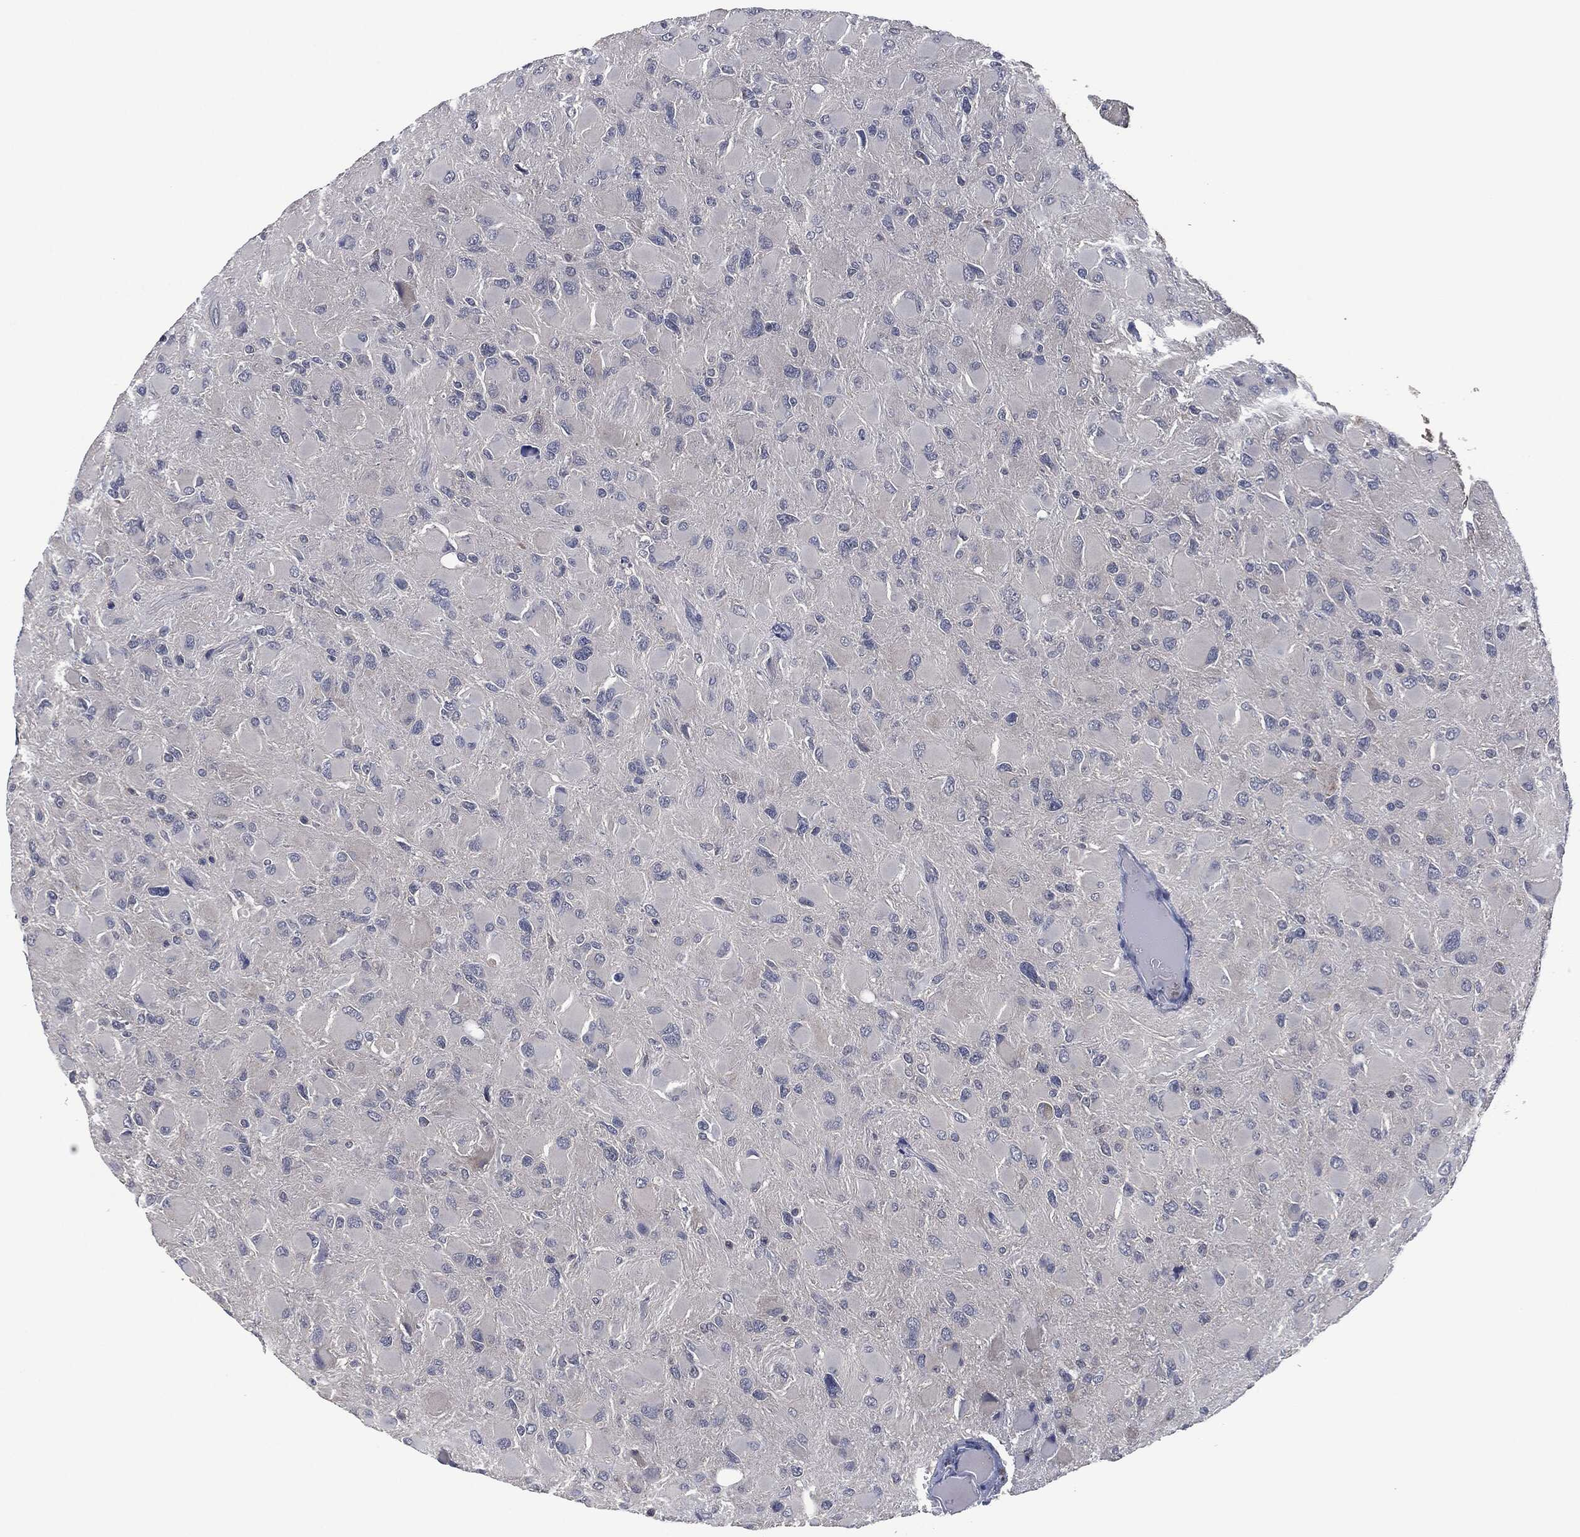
{"staining": {"intensity": "negative", "quantity": "none", "location": "none"}, "tissue": "glioma", "cell_type": "Tumor cells", "image_type": "cancer", "snomed": [{"axis": "morphology", "description": "Glioma, malignant, High grade"}, {"axis": "topography", "description": "Cerebral cortex"}], "caption": "High magnification brightfield microscopy of glioma stained with DAB (brown) and counterstained with hematoxylin (blue): tumor cells show no significant expression.", "gene": "IL1RN", "patient": {"sex": "female", "age": 36}}